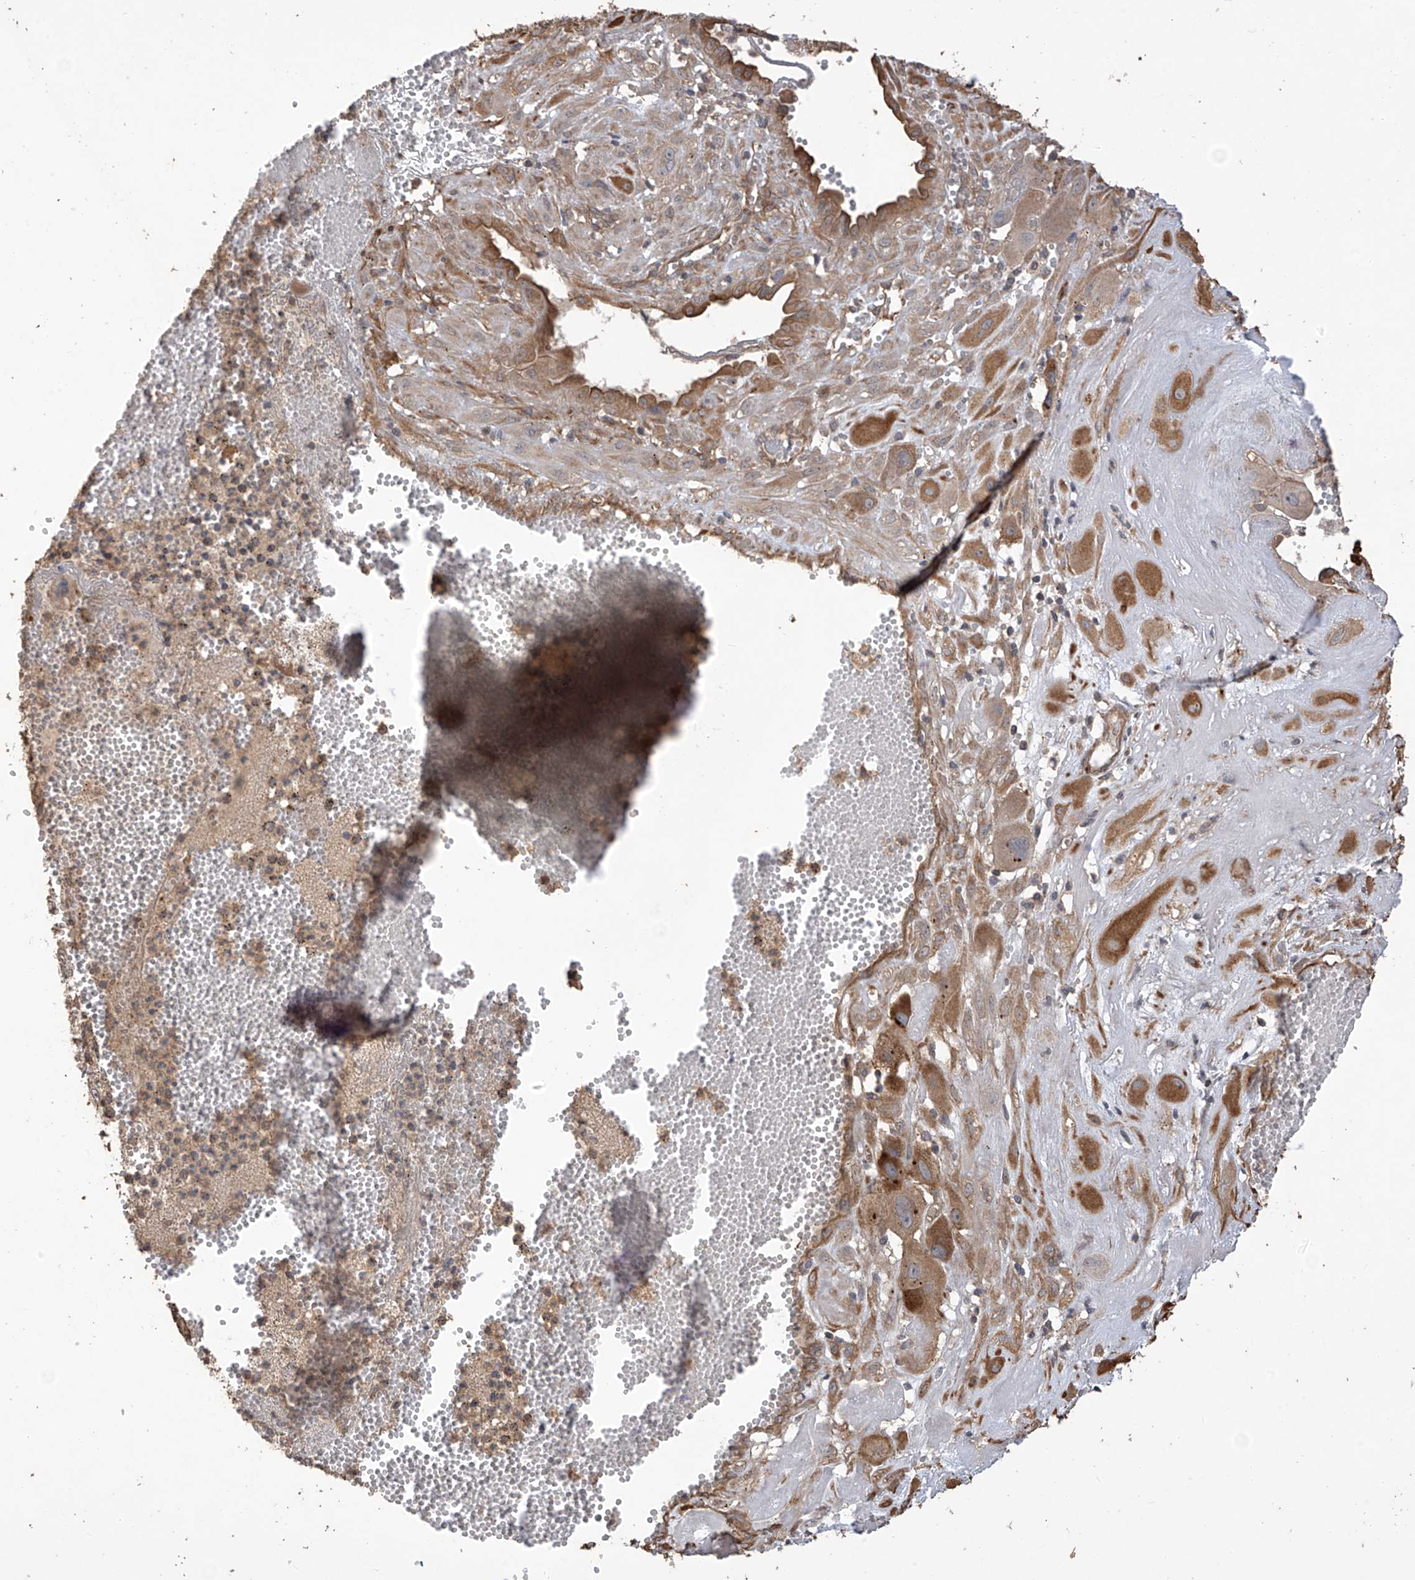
{"staining": {"intensity": "moderate", "quantity": ">75%", "location": "cytoplasmic/membranous"}, "tissue": "cervical cancer", "cell_type": "Tumor cells", "image_type": "cancer", "snomed": [{"axis": "morphology", "description": "Squamous cell carcinoma, NOS"}, {"axis": "topography", "description": "Cervix"}], "caption": "Immunohistochemical staining of human cervical cancer (squamous cell carcinoma) exhibits medium levels of moderate cytoplasmic/membranous positivity in approximately >75% of tumor cells.", "gene": "AGBL5", "patient": {"sex": "female", "age": 34}}